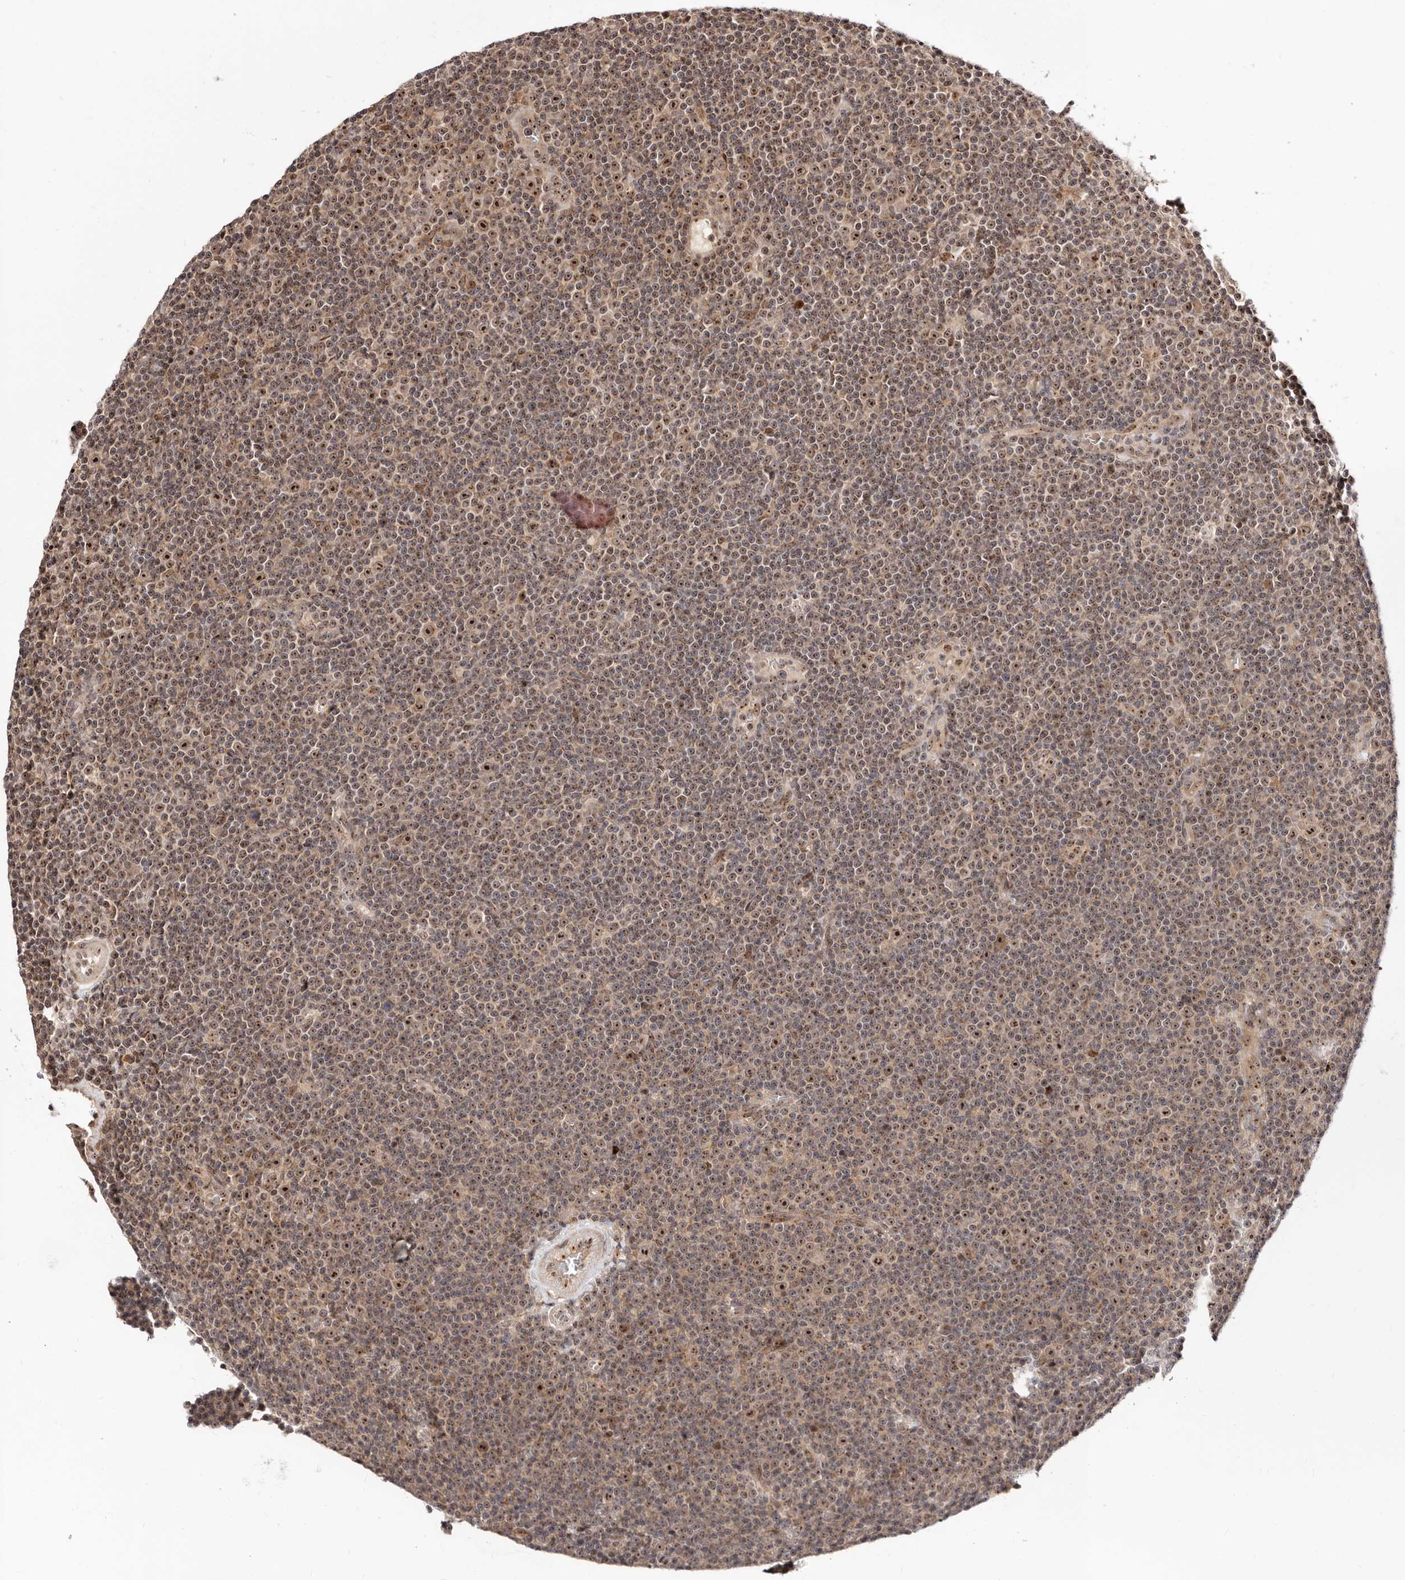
{"staining": {"intensity": "strong", "quantity": "25%-75%", "location": "nuclear"}, "tissue": "lymphoma", "cell_type": "Tumor cells", "image_type": "cancer", "snomed": [{"axis": "morphology", "description": "Malignant lymphoma, non-Hodgkin's type, Low grade"}, {"axis": "topography", "description": "Lymph node"}], "caption": "Lymphoma stained with a protein marker displays strong staining in tumor cells.", "gene": "APOL6", "patient": {"sex": "female", "age": 67}}